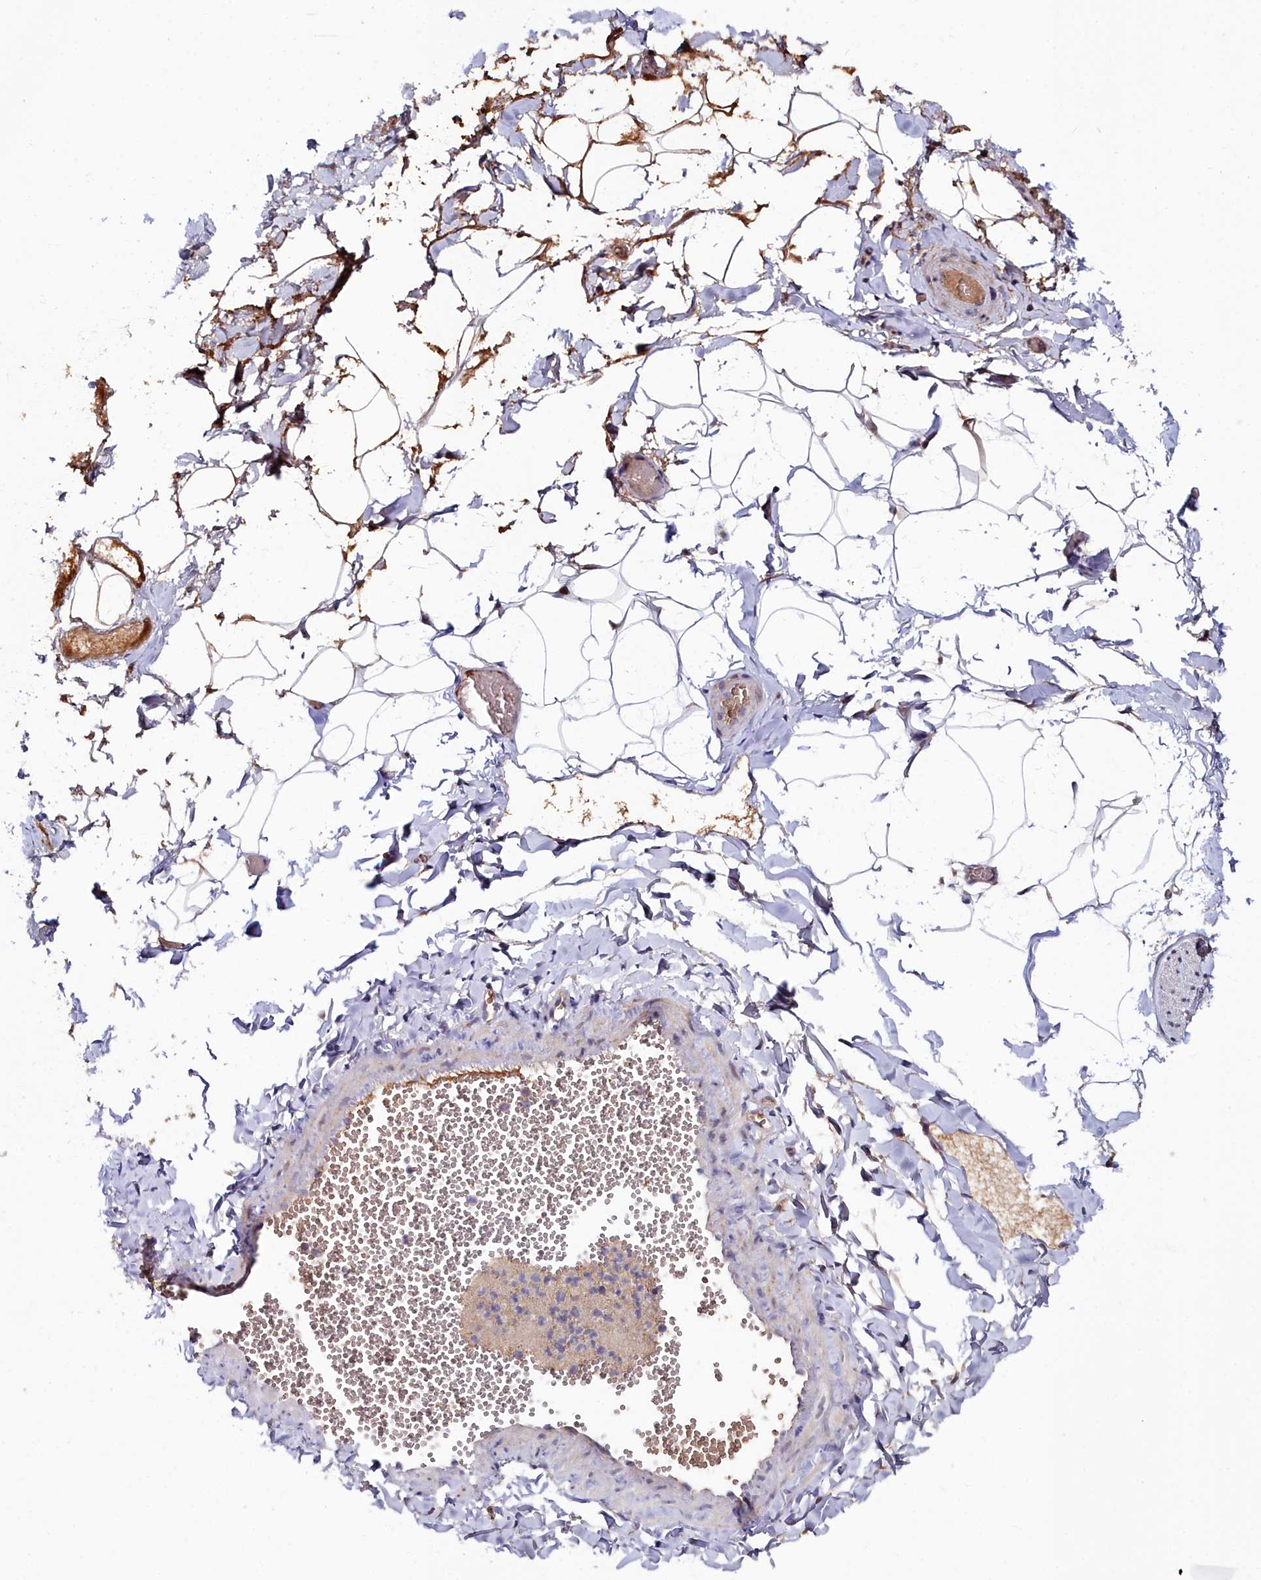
{"staining": {"intensity": "moderate", "quantity": "<25%", "location": "cytoplasmic/membranous"}, "tissue": "adipose tissue", "cell_type": "Adipocytes", "image_type": "normal", "snomed": [{"axis": "morphology", "description": "Normal tissue, NOS"}, {"axis": "topography", "description": "Gallbladder"}, {"axis": "topography", "description": "Peripheral nerve tissue"}], "caption": "This image reveals IHC staining of unremarkable adipose tissue, with low moderate cytoplasmic/membranous positivity in about <25% of adipocytes.", "gene": "KCTD18", "patient": {"sex": "male", "age": 38}}